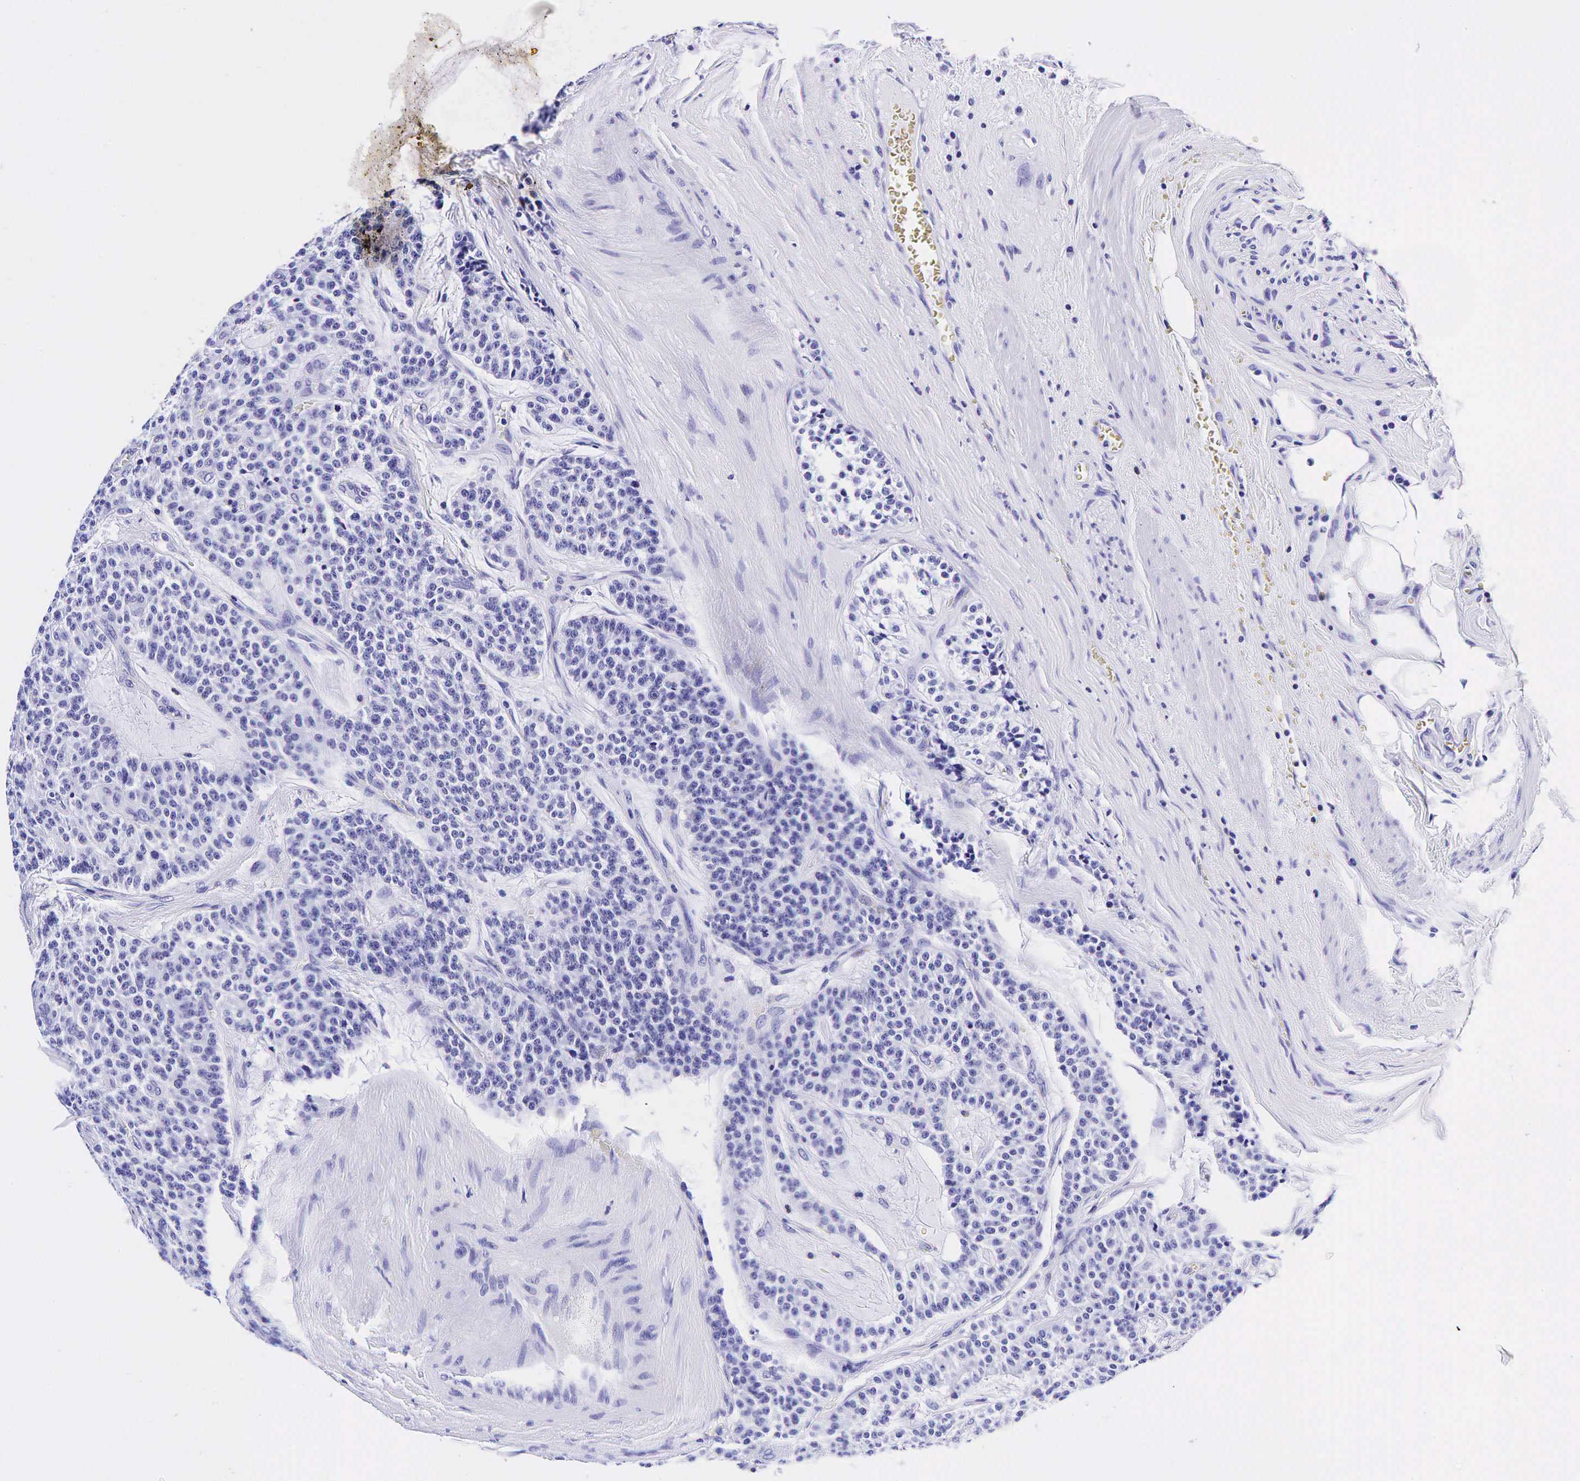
{"staining": {"intensity": "negative", "quantity": "none", "location": "none"}, "tissue": "carcinoid", "cell_type": "Tumor cells", "image_type": "cancer", "snomed": [{"axis": "morphology", "description": "Carcinoid, malignant, NOS"}, {"axis": "topography", "description": "Stomach"}], "caption": "Immunohistochemistry of malignant carcinoid shows no positivity in tumor cells. (DAB immunohistochemistry visualized using brightfield microscopy, high magnification).", "gene": "GAST", "patient": {"sex": "female", "age": 76}}